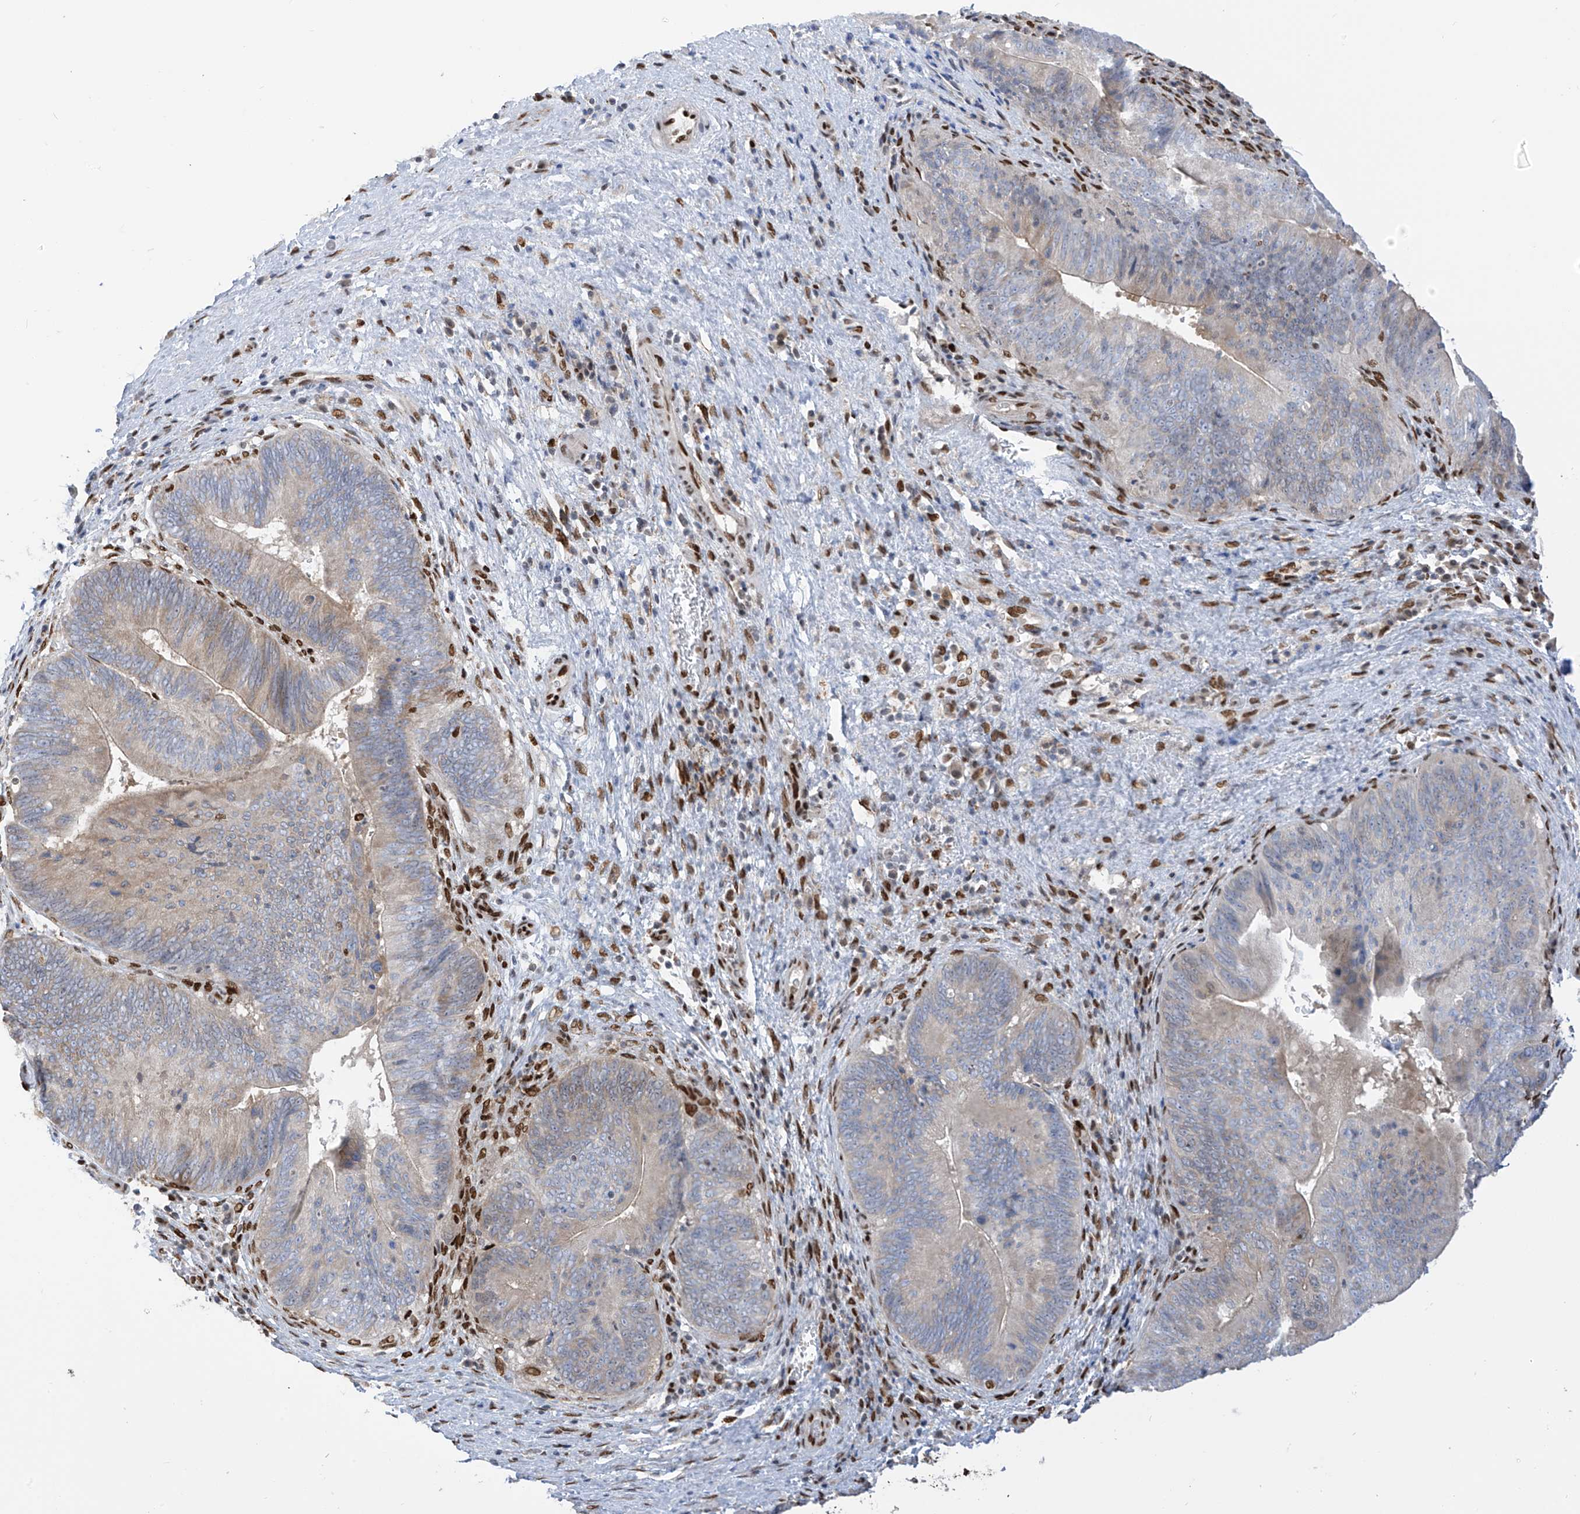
{"staining": {"intensity": "weak", "quantity": "<25%", "location": "cytoplasmic/membranous"}, "tissue": "pancreatic cancer", "cell_type": "Tumor cells", "image_type": "cancer", "snomed": [{"axis": "morphology", "description": "Adenocarcinoma, NOS"}, {"axis": "topography", "description": "Pancreas"}], "caption": "The photomicrograph demonstrates no staining of tumor cells in adenocarcinoma (pancreatic).", "gene": "PM20D2", "patient": {"sex": "male", "age": 63}}